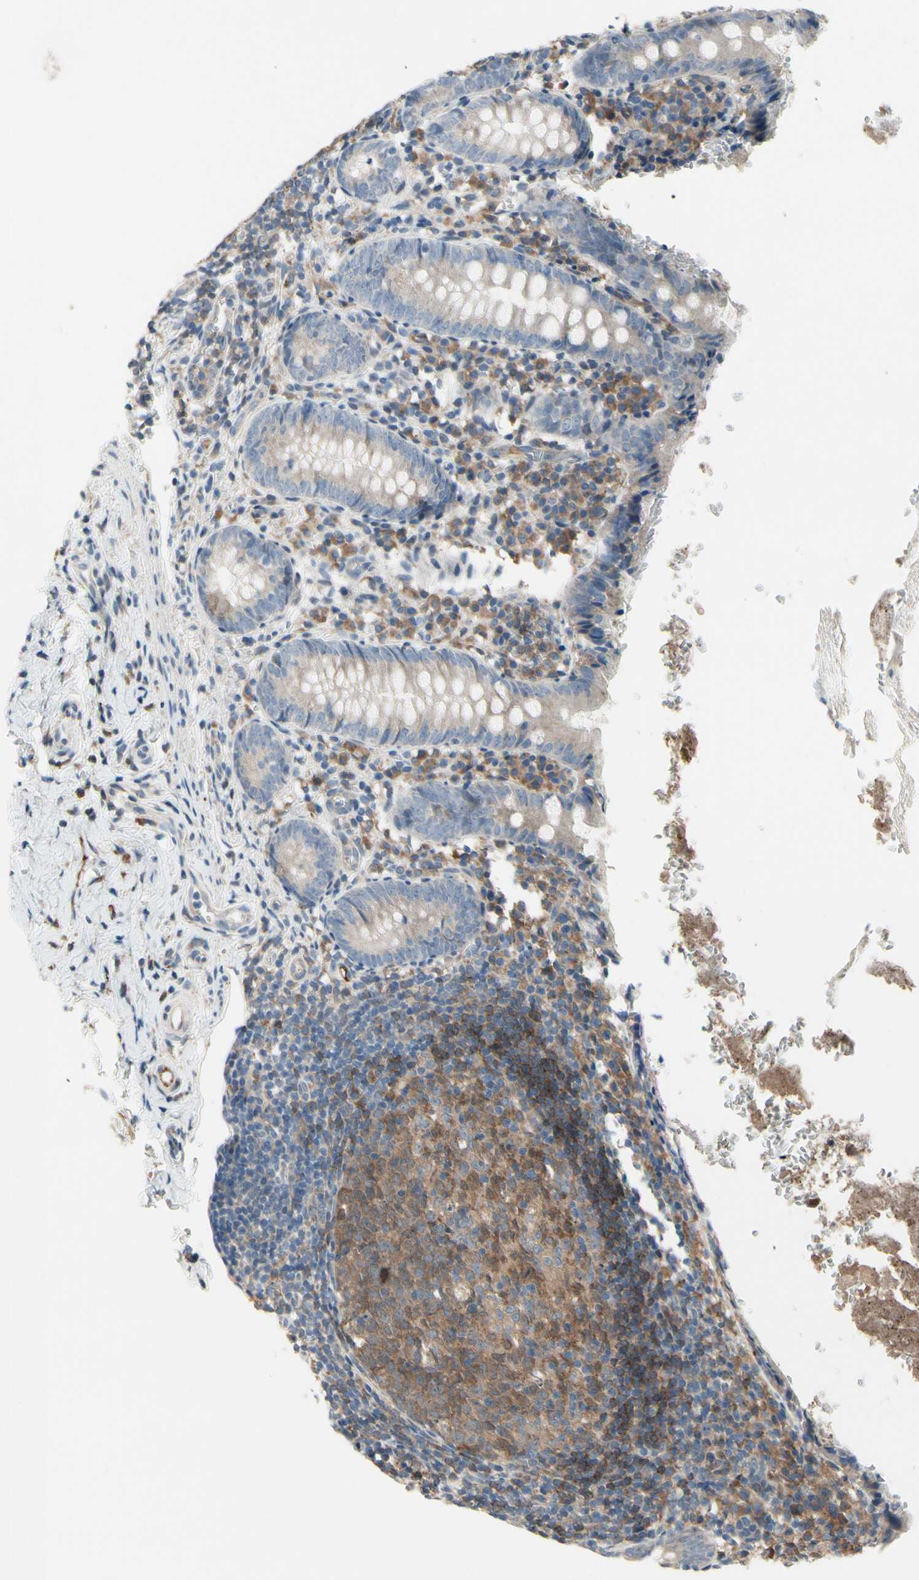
{"staining": {"intensity": "weak", "quantity": "25%-75%", "location": "cytoplasmic/membranous"}, "tissue": "appendix", "cell_type": "Glandular cells", "image_type": "normal", "snomed": [{"axis": "morphology", "description": "Normal tissue, NOS"}, {"axis": "topography", "description": "Appendix"}], "caption": "Immunohistochemistry (DAB) staining of unremarkable appendix shows weak cytoplasmic/membranous protein expression in approximately 25%-75% of glandular cells.", "gene": "SNX29", "patient": {"sex": "female", "age": 10}}